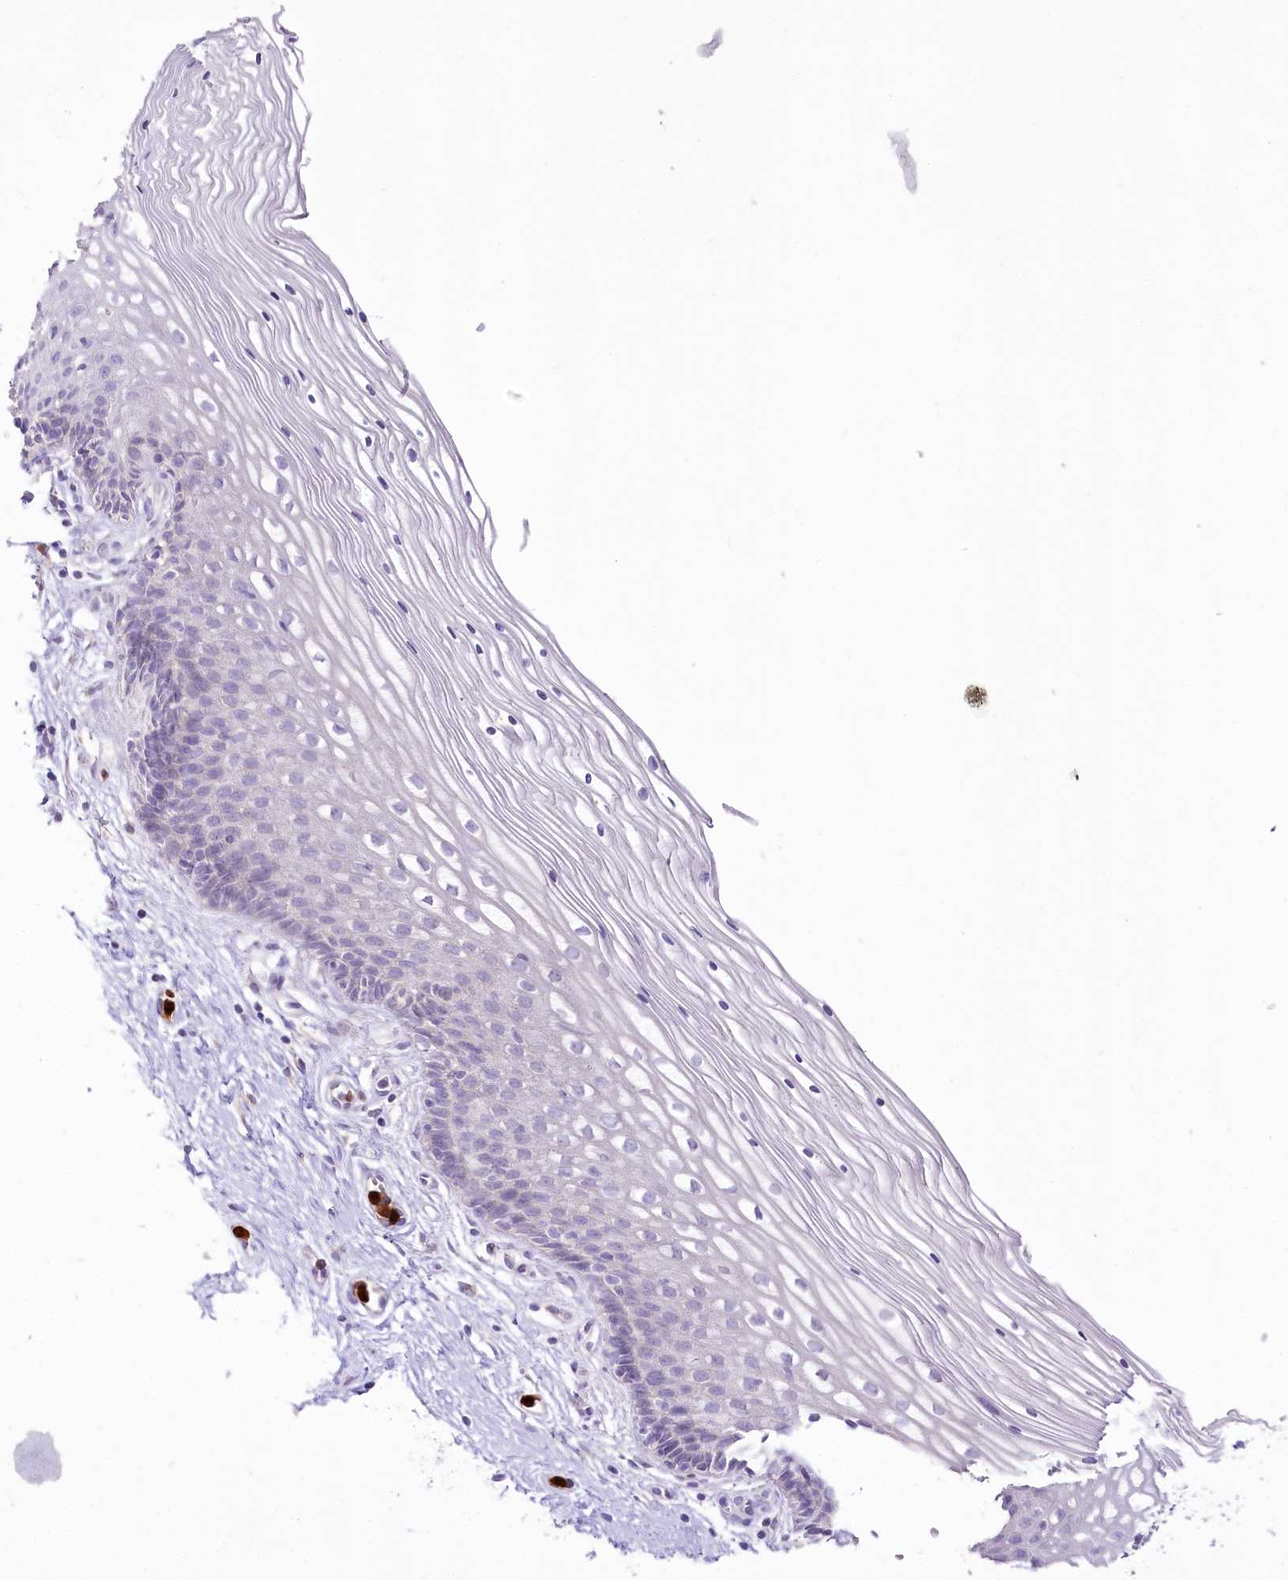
{"staining": {"intensity": "negative", "quantity": "none", "location": "none"}, "tissue": "cervix", "cell_type": "Glandular cells", "image_type": "normal", "snomed": [{"axis": "morphology", "description": "Normal tissue, NOS"}, {"axis": "topography", "description": "Cervix"}], "caption": "Immunohistochemical staining of unremarkable cervix exhibits no significant expression in glandular cells. Nuclei are stained in blue.", "gene": "DPYD", "patient": {"sex": "female", "age": 33}}